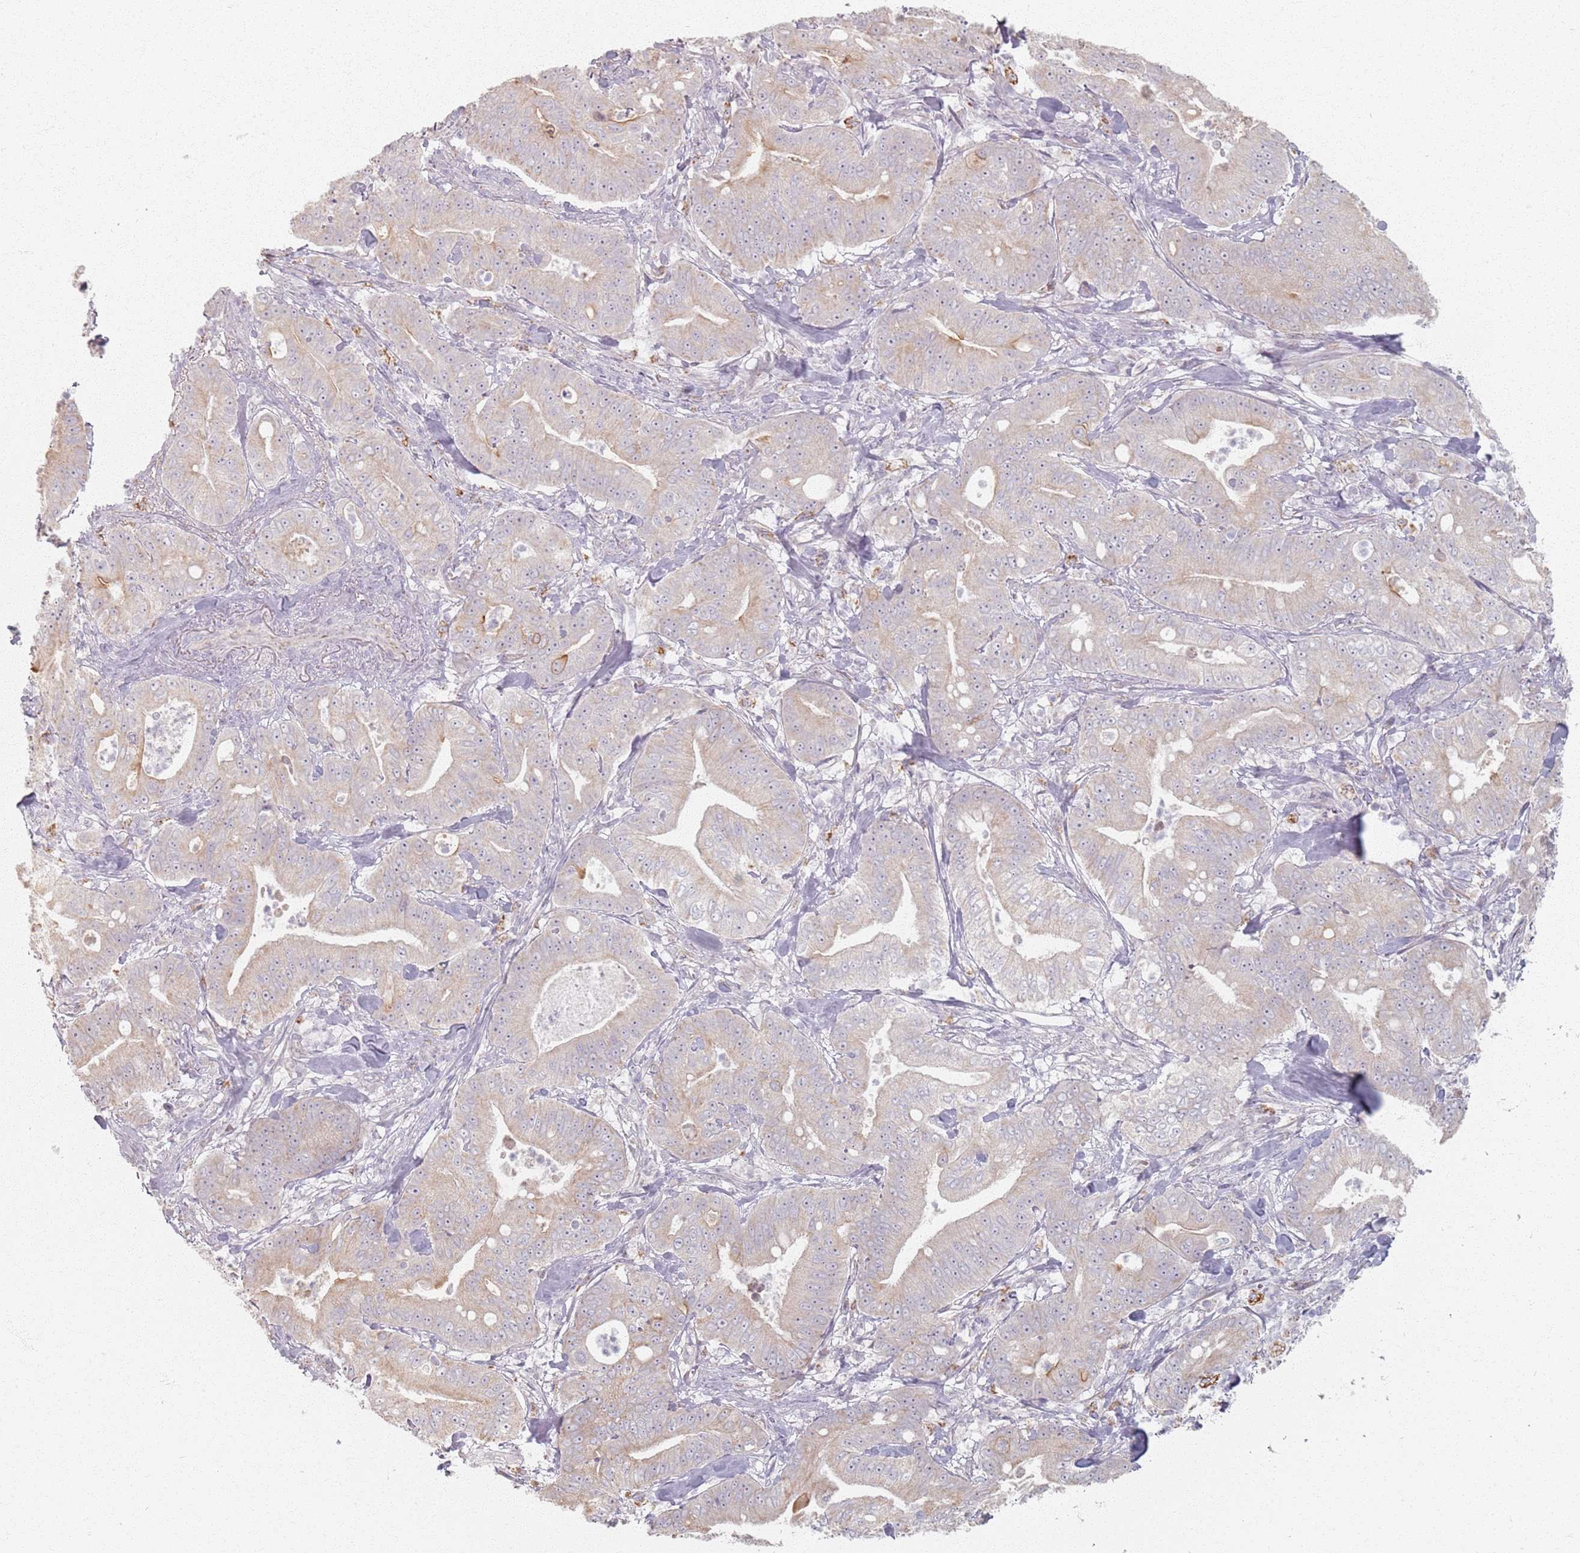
{"staining": {"intensity": "weak", "quantity": "<25%", "location": "cytoplasmic/membranous"}, "tissue": "pancreatic cancer", "cell_type": "Tumor cells", "image_type": "cancer", "snomed": [{"axis": "morphology", "description": "Adenocarcinoma, NOS"}, {"axis": "topography", "description": "Pancreas"}], "caption": "Immunohistochemical staining of human adenocarcinoma (pancreatic) shows no significant expression in tumor cells.", "gene": "PKD2L2", "patient": {"sex": "male", "age": 71}}